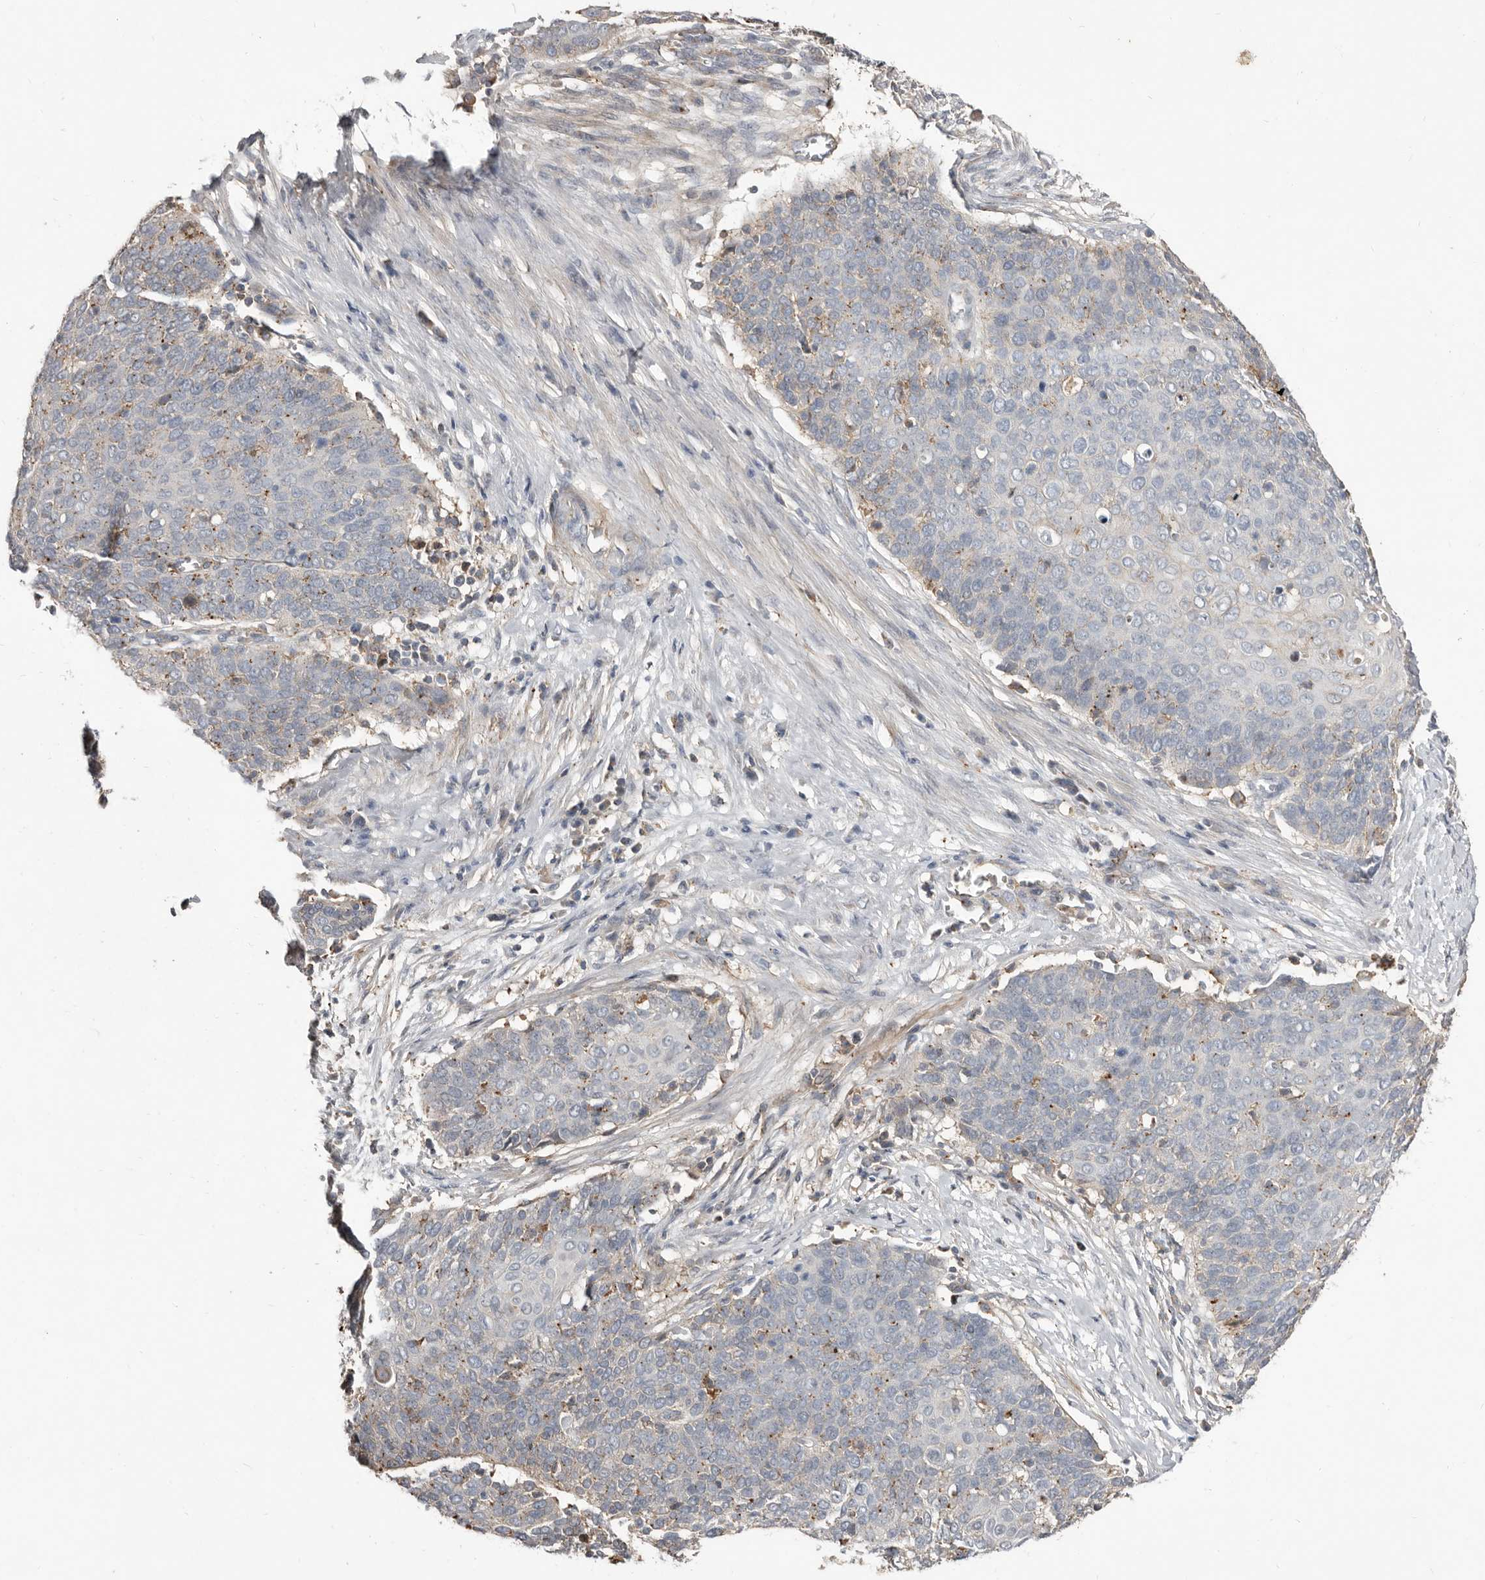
{"staining": {"intensity": "weak", "quantity": "<25%", "location": "cytoplasmic/membranous"}, "tissue": "cervical cancer", "cell_type": "Tumor cells", "image_type": "cancer", "snomed": [{"axis": "morphology", "description": "Squamous cell carcinoma, NOS"}, {"axis": "topography", "description": "Cervix"}], "caption": "A histopathology image of squamous cell carcinoma (cervical) stained for a protein demonstrates no brown staining in tumor cells.", "gene": "KIF26B", "patient": {"sex": "female", "age": 39}}